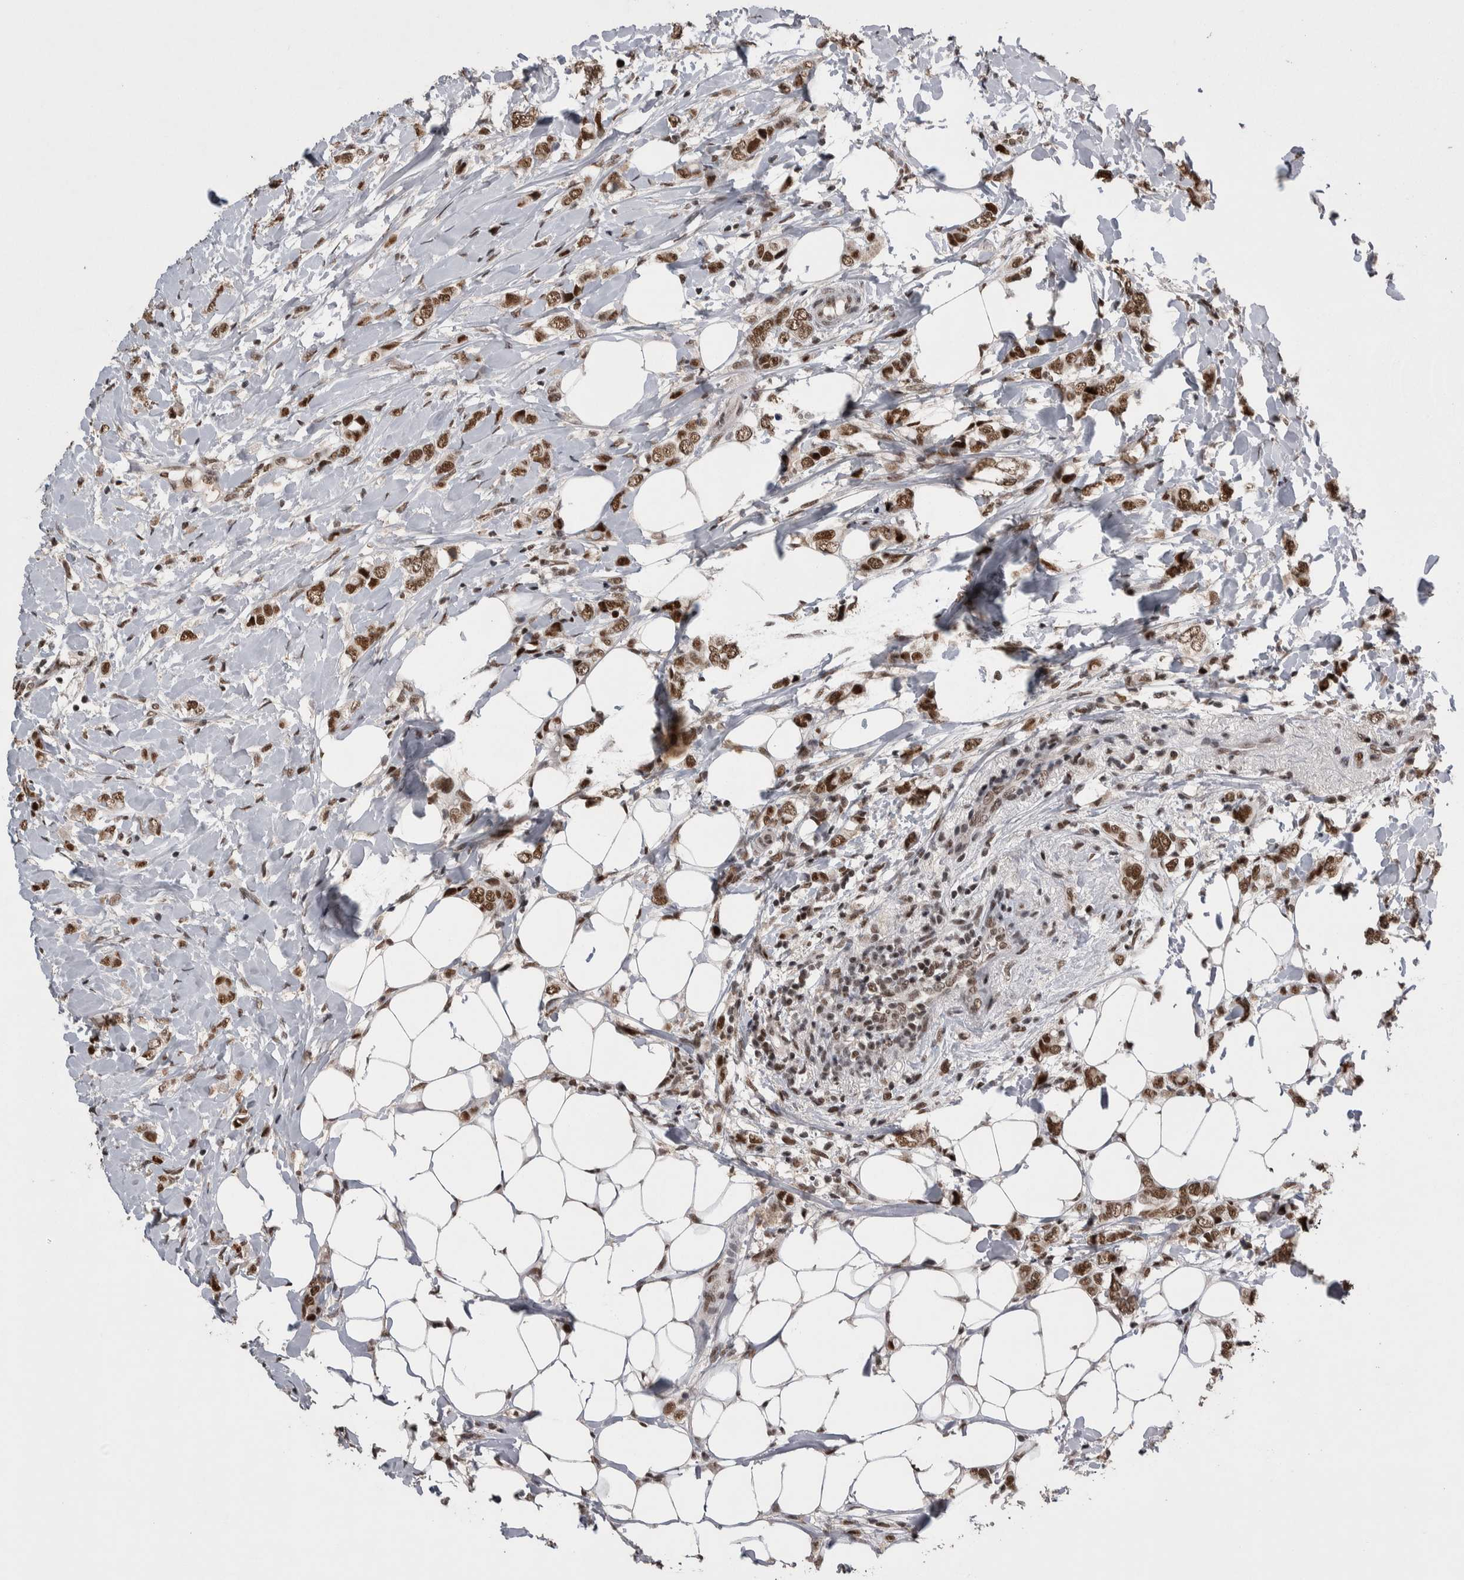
{"staining": {"intensity": "strong", "quantity": ">75%", "location": "nuclear"}, "tissue": "breast cancer", "cell_type": "Tumor cells", "image_type": "cancer", "snomed": [{"axis": "morphology", "description": "Normal tissue, NOS"}, {"axis": "morphology", "description": "Lobular carcinoma"}, {"axis": "topography", "description": "Breast"}], "caption": "There is high levels of strong nuclear expression in tumor cells of lobular carcinoma (breast), as demonstrated by immunohistochemical staining (brown color).", "gene": "DMTF1", "patient": {"sex": "female", "age": 47}}